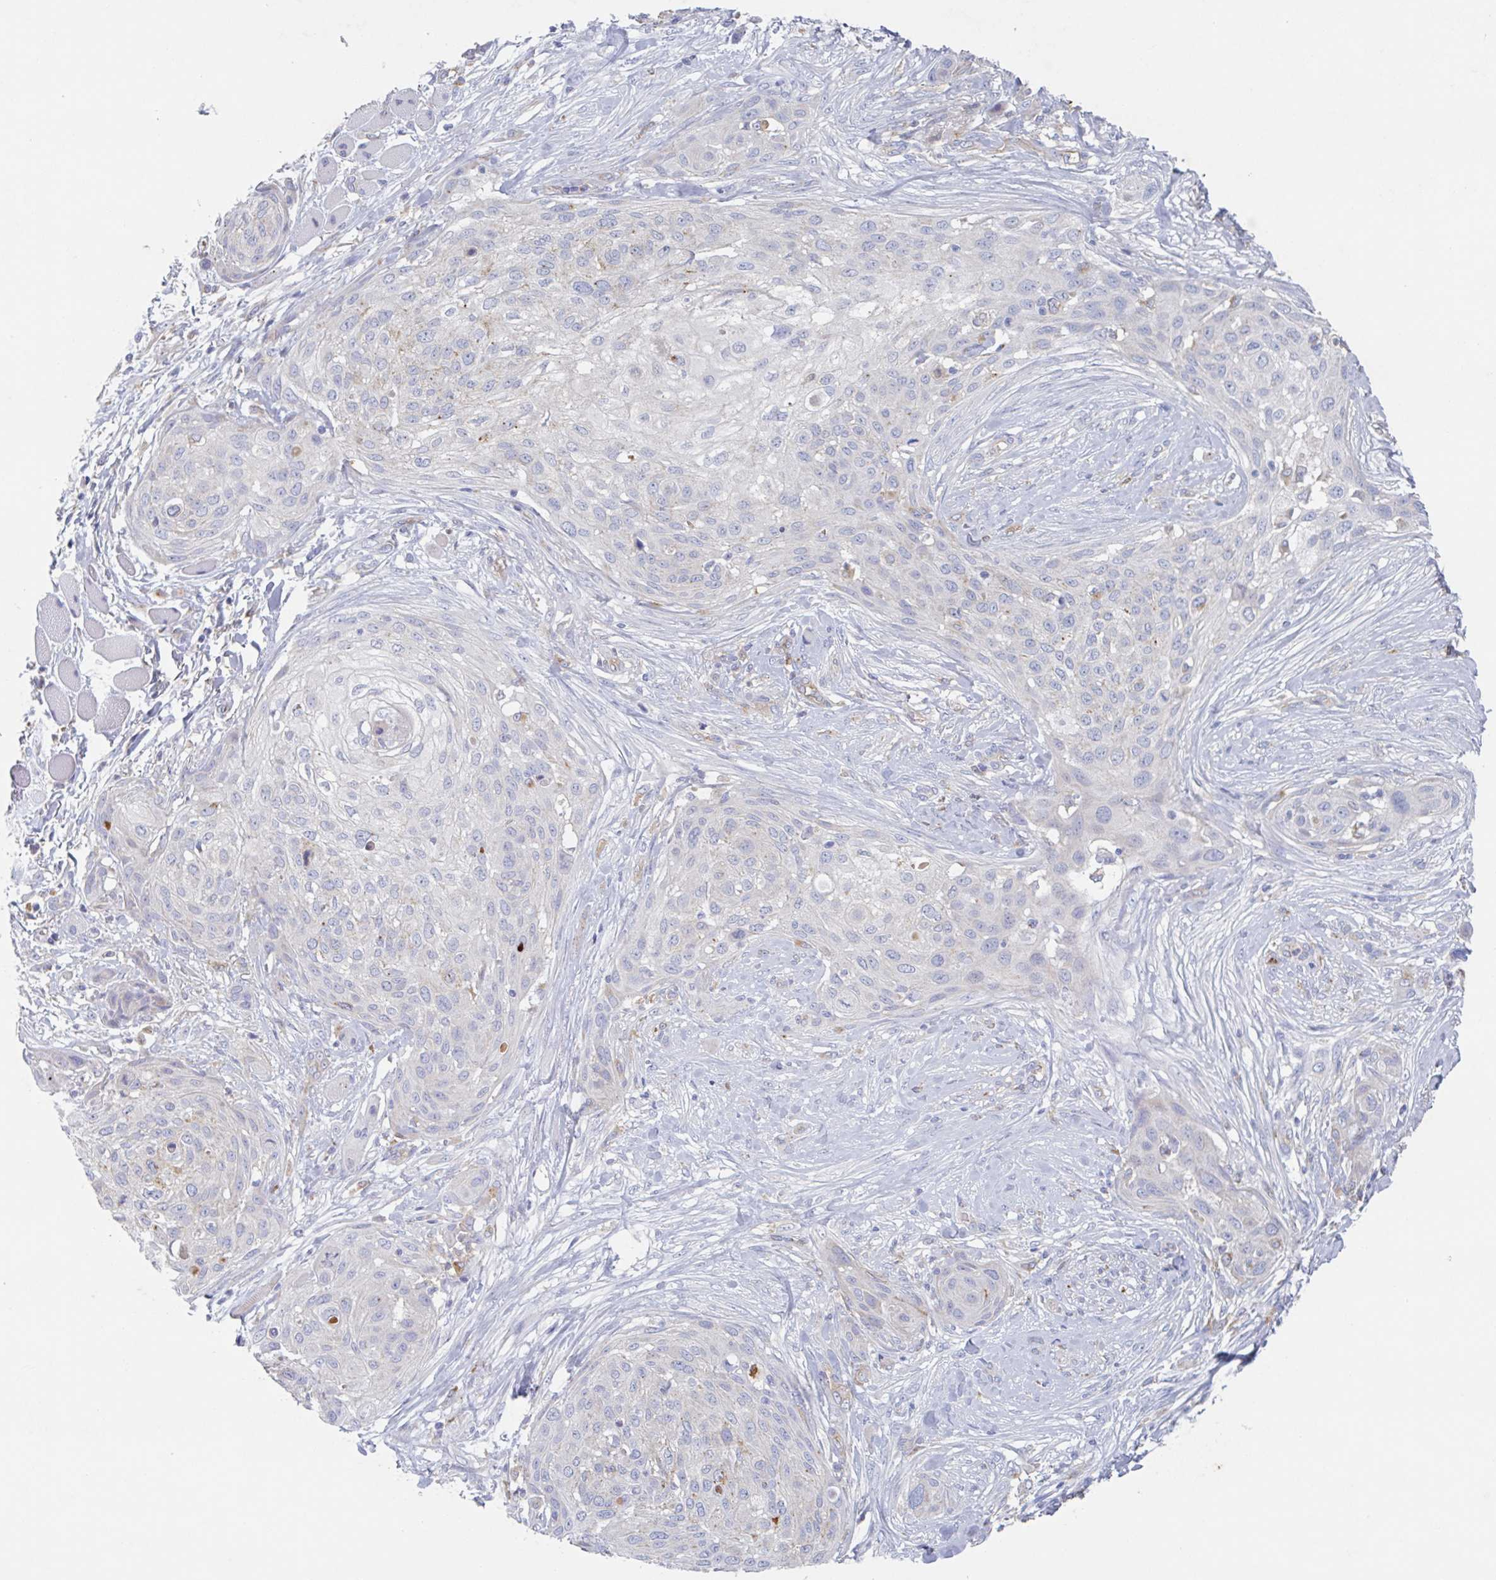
{"staining": {"intensity": "negative", "quantity": "none", "location": "none"}, "tissue": "skin cancer", "cell_type": "Tumor cells", "image_type": "cancer", "snomed": [{"axis": "morphology", "description": "Squamous cell carcinoma, NOS"}, {"axis": "topography", "description": "Skin"}], "caption": "DAB (3,3'-diaminobenzidine) immunohistochemical staining of skin cancer (squamous cell carcinoma) demonstrates no significant expression in tumor cells.", "gene": "MANBA", "patient": {"sex": "female", "age": 87}}